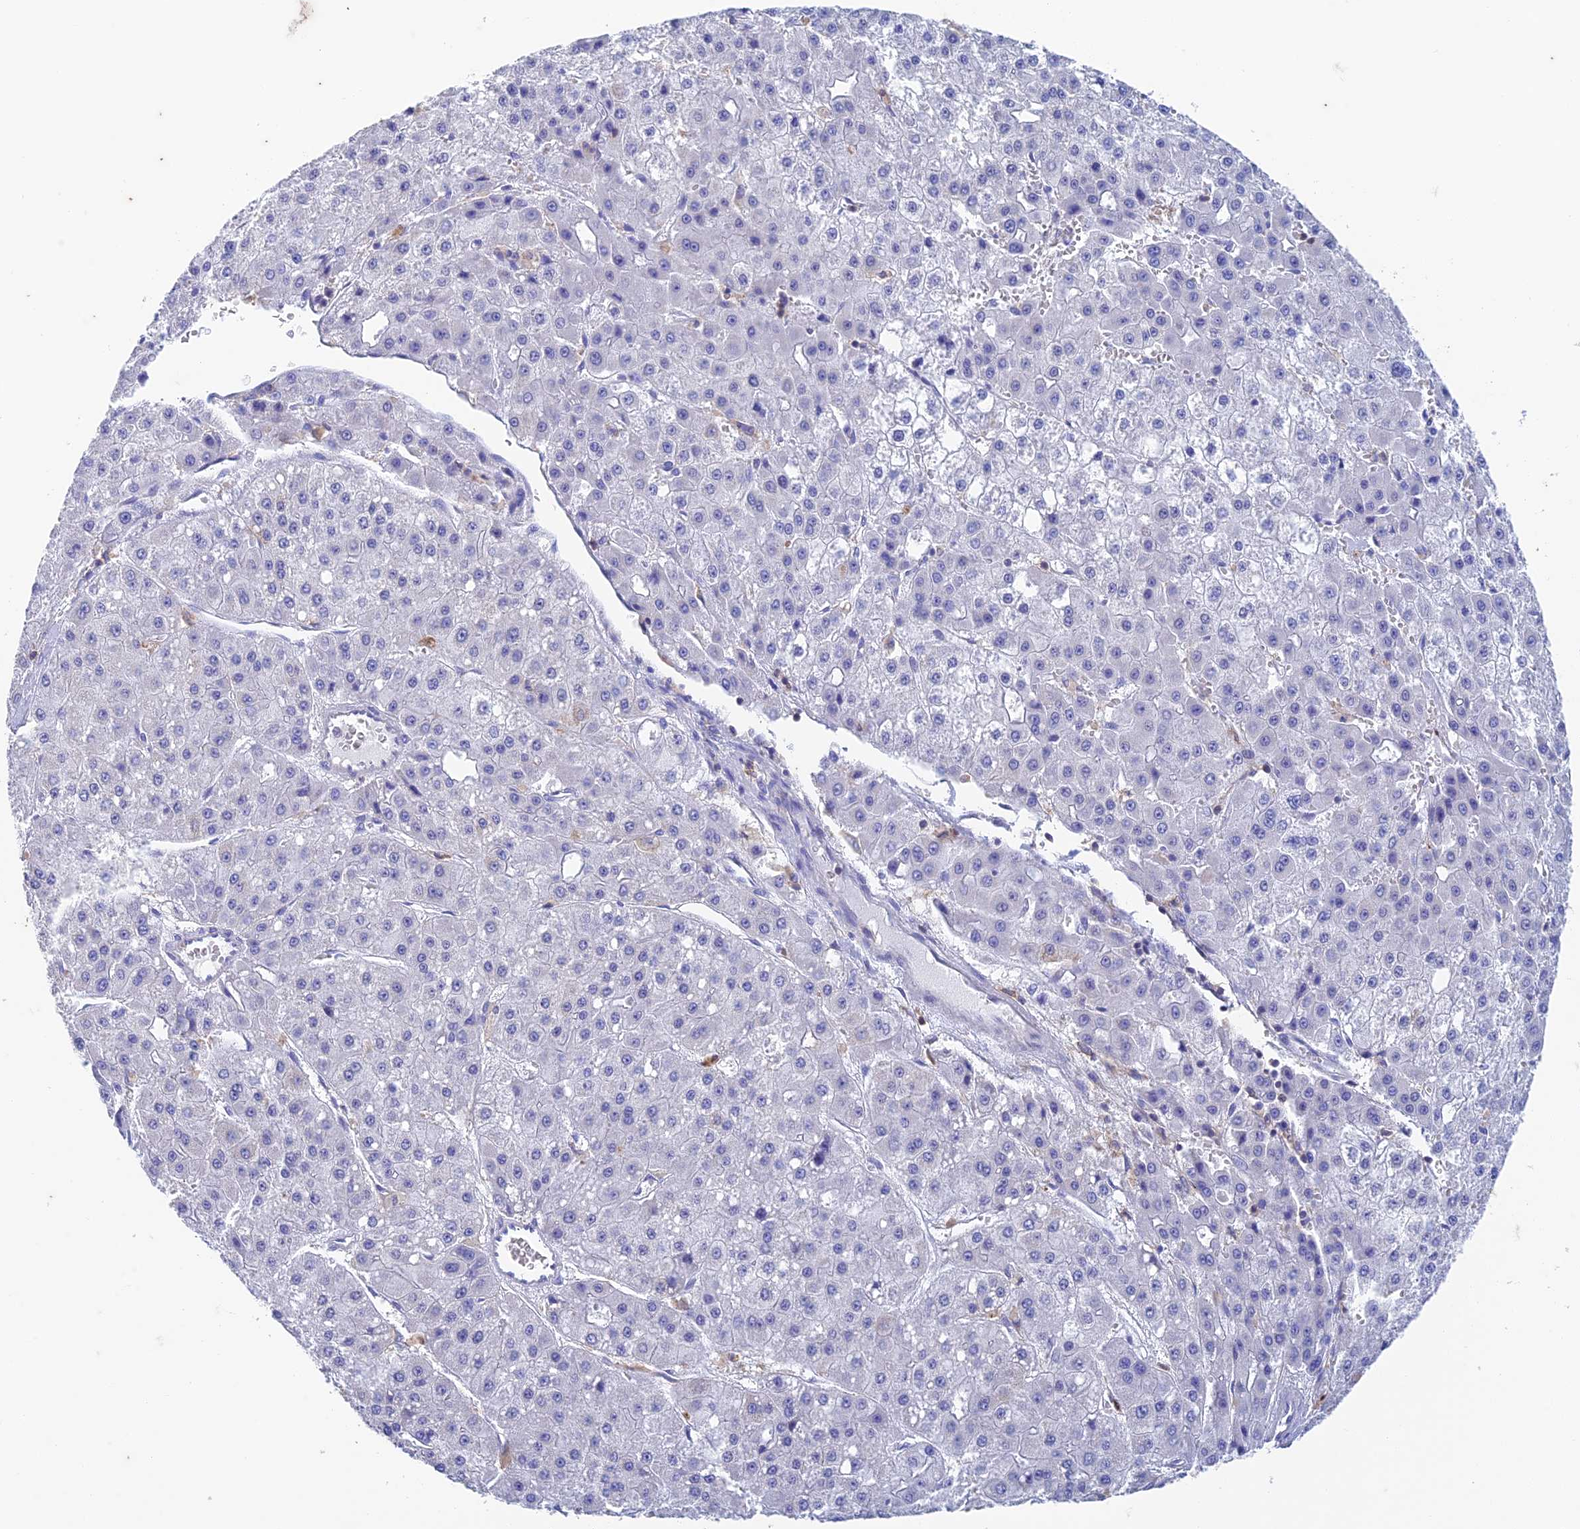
{"staining": {"intensity": "negative", "quantity": "none", "location": "none"}, "tissue": "liver cancer", "cell_type": "Tumor cells", "image_type": "cancer", "snomed": [{"axis": "morphology", "description": "Carcinoma, Hepatocellular, NOS"}, {"axis": "topography", "description": "Liver"}], "caption": "This histopathology image is of liver hepatocellular carcinoma stained with IHC to label a protein in brown with the nuclei are counter-stained blue. There is no expression in tumor cells. Nuclei are stained in blue.", "gene": "FGF7", "patient": {"sex": "male", "age": 47}}